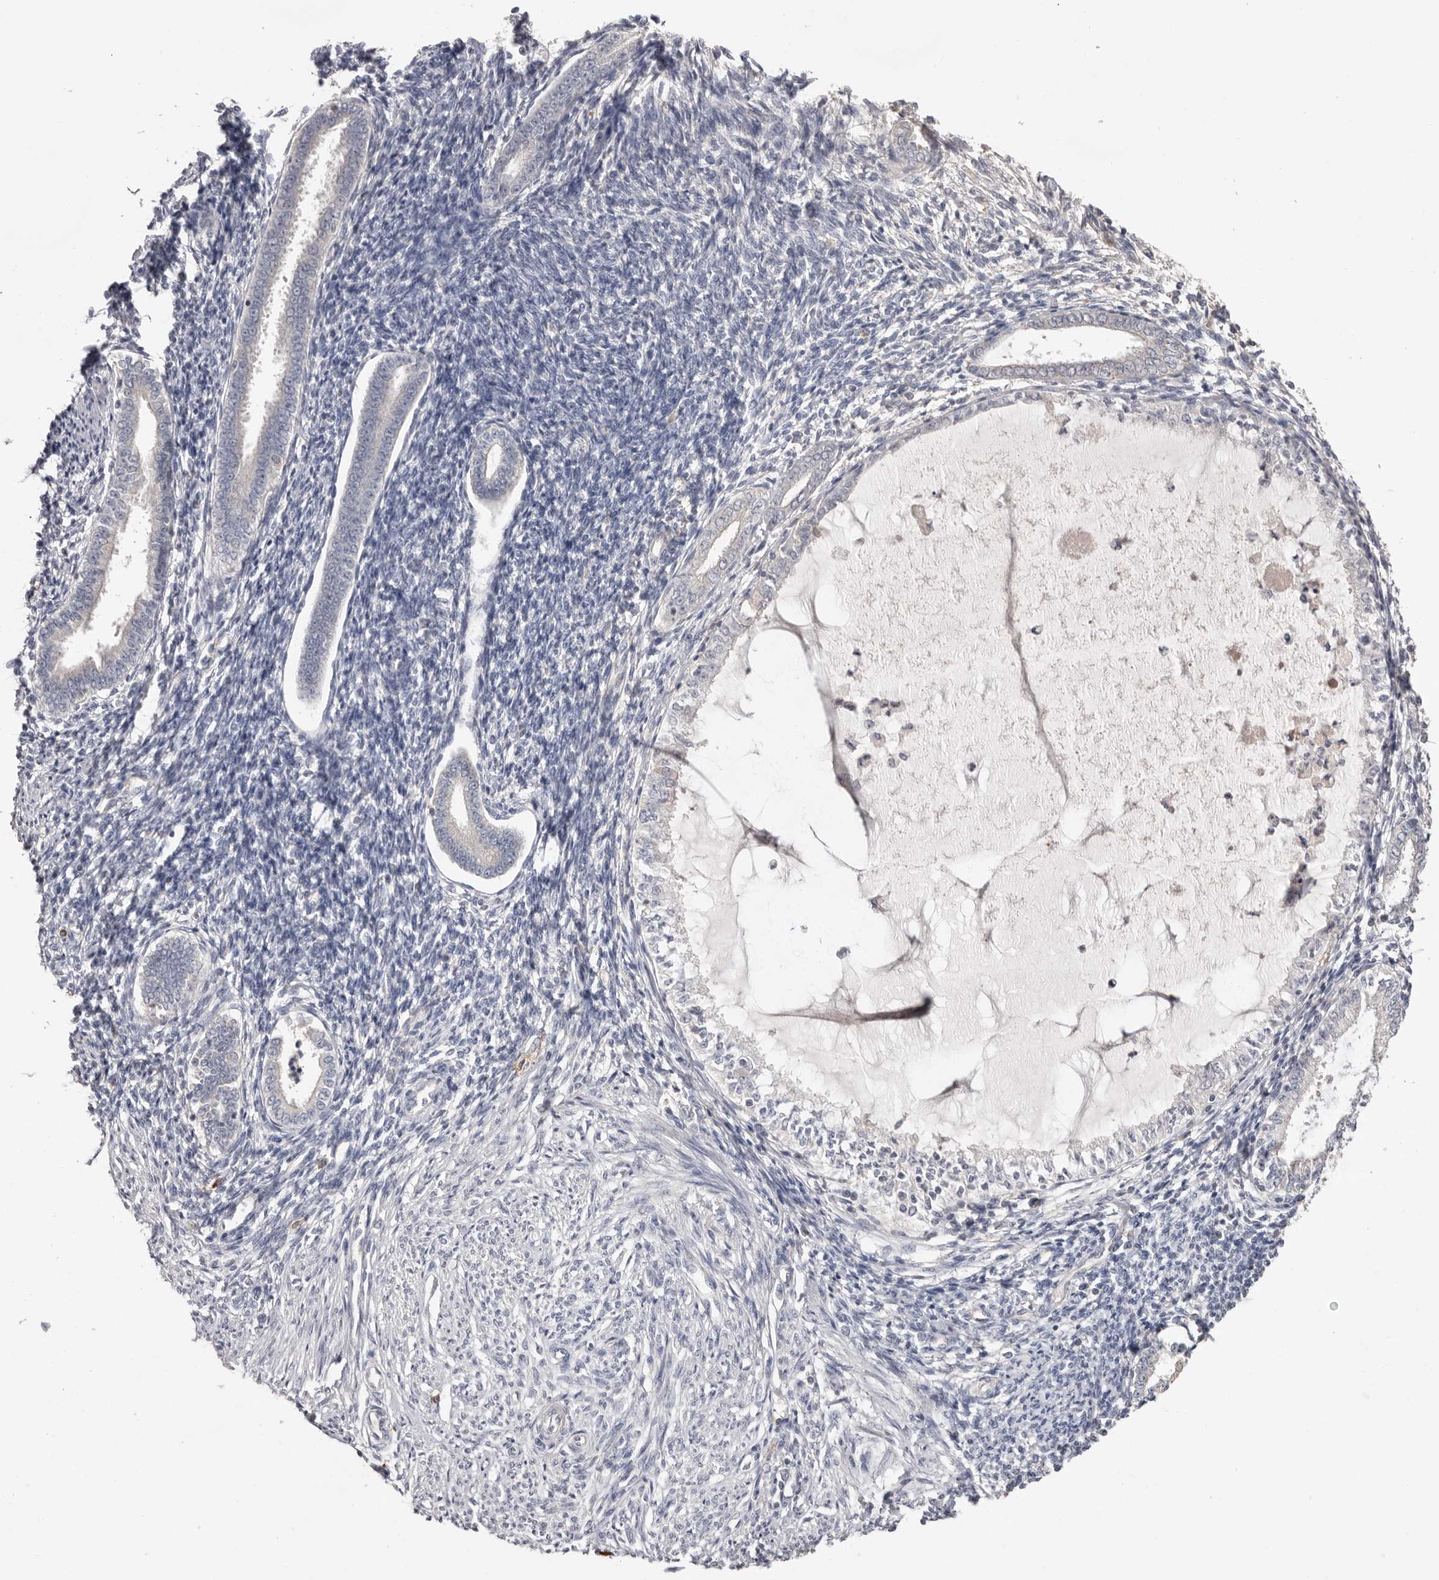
{"staining": {"intensity": "weak", "quantity": "<25%", "location": "cytoplasmic/membranous"}, "tissue": "endometrium", "cell_type": "Cells in endometrial stroma", "image_type": "normal", "snomed": [{"axis": "morphology", "description": "Normal tissue, NOS"}, {"axis": "topography", "description": "Endometrium"}], "caption": "Normal endometrium was stained to show a protein in brown. There is no significant expression in cells in endometrial stroma. (DAB immunohistochemistry (IHC) visualized using brightfield microscopy, high magnification).", "gene": "MMACHC", "patient": {"sex": "female", "age": 56}}